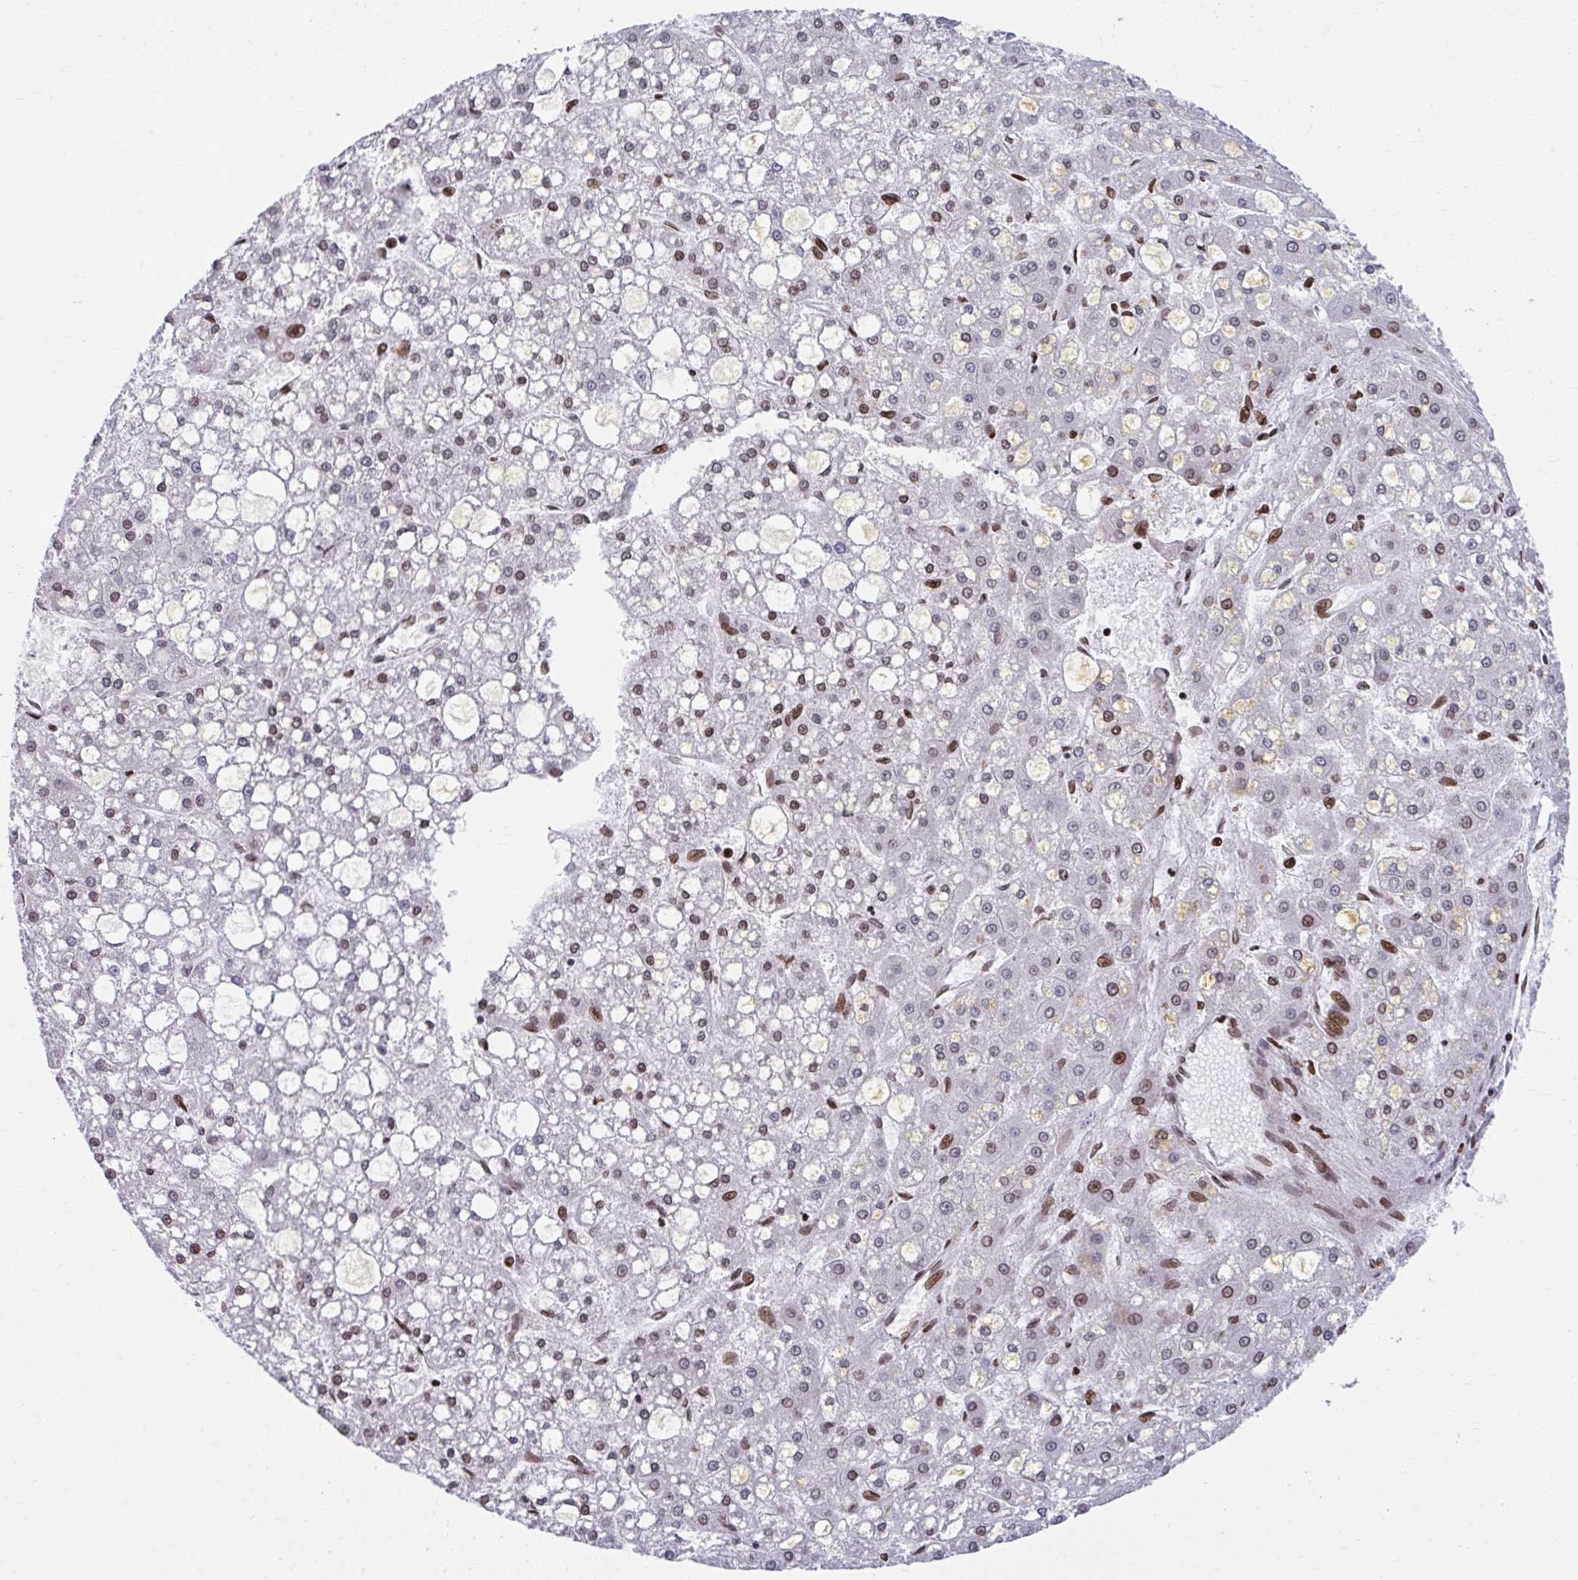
{"staining": {"intensity": "moderate", "quantity": "25%-75%", "location": "nuclear"}, "tissue": "liver cancer", "cell_type": "Tumor cells", "image_type": "cancer", "snomed": [{"axis": "morphology", "description": "Carcinoma, Hepatocellular, NOS"}, {"axis": "topography", "description": "Liver"}], "caption": "Liver cancer tissue displays moderate nuclear positivity in approximately 25%-75% of tumor cells, visualized by immunohistochemistry.", "gene": "ISL1", "patient": {"sex": "male", "age": 67}}